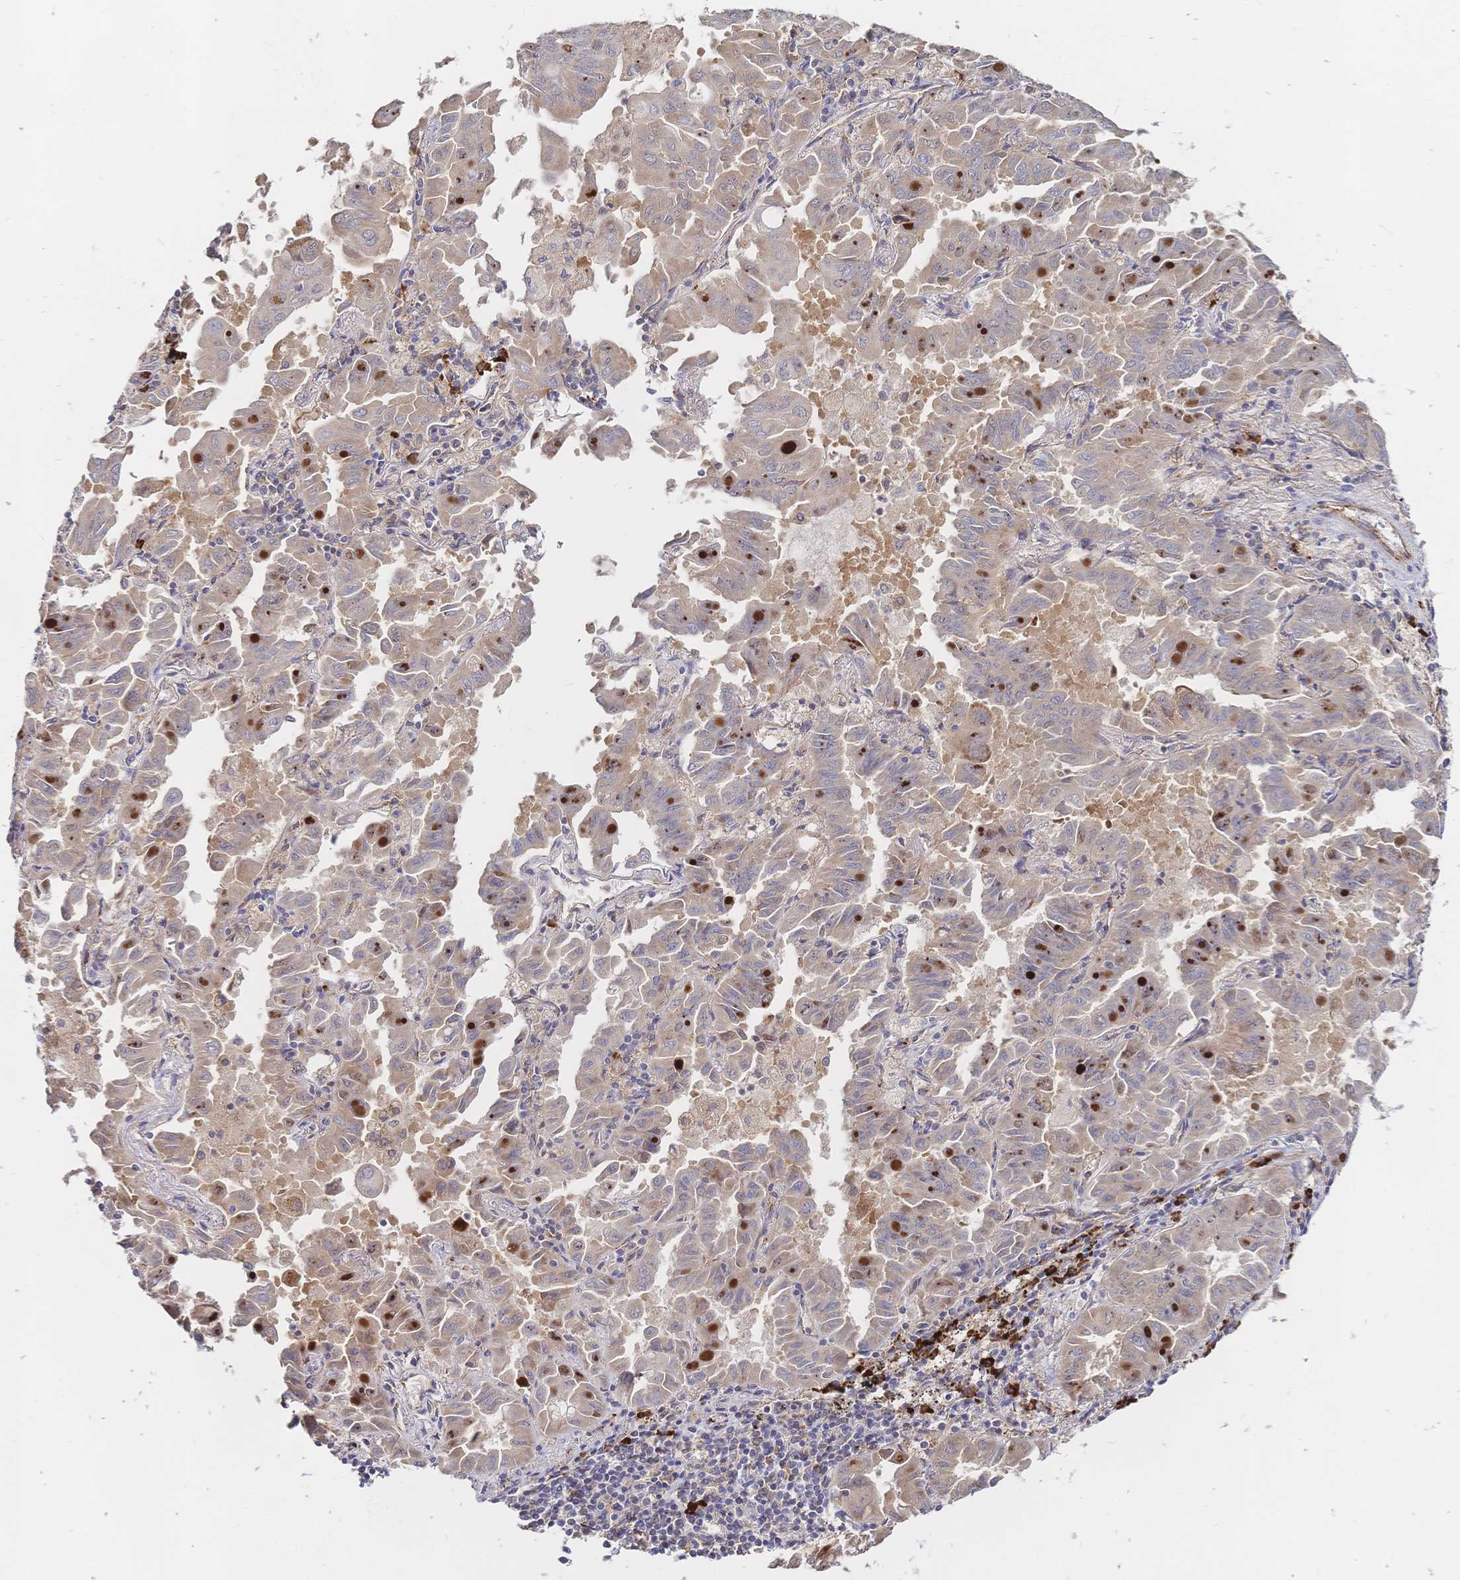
{"staining": {"intensity": "weak", "quantity": "25%-75%", "location": "cytoplasmic/membranous"}, "tissue": "lung cancer", "cell_type": "Tumor cells", "image_type": "cancer", "snomed": [{"axis": "morphology", "description": "Adenocarcinoma, NOS"}, {"axis": "topography", "description": "Lung"}], "caption": "Tumor cells exhibit weak cytoplasmic/membranous positivity in about 25%-75% of cells in lung cancer.", "gene": "LMO4", "patient": {"sex": "male", "age": 64}}